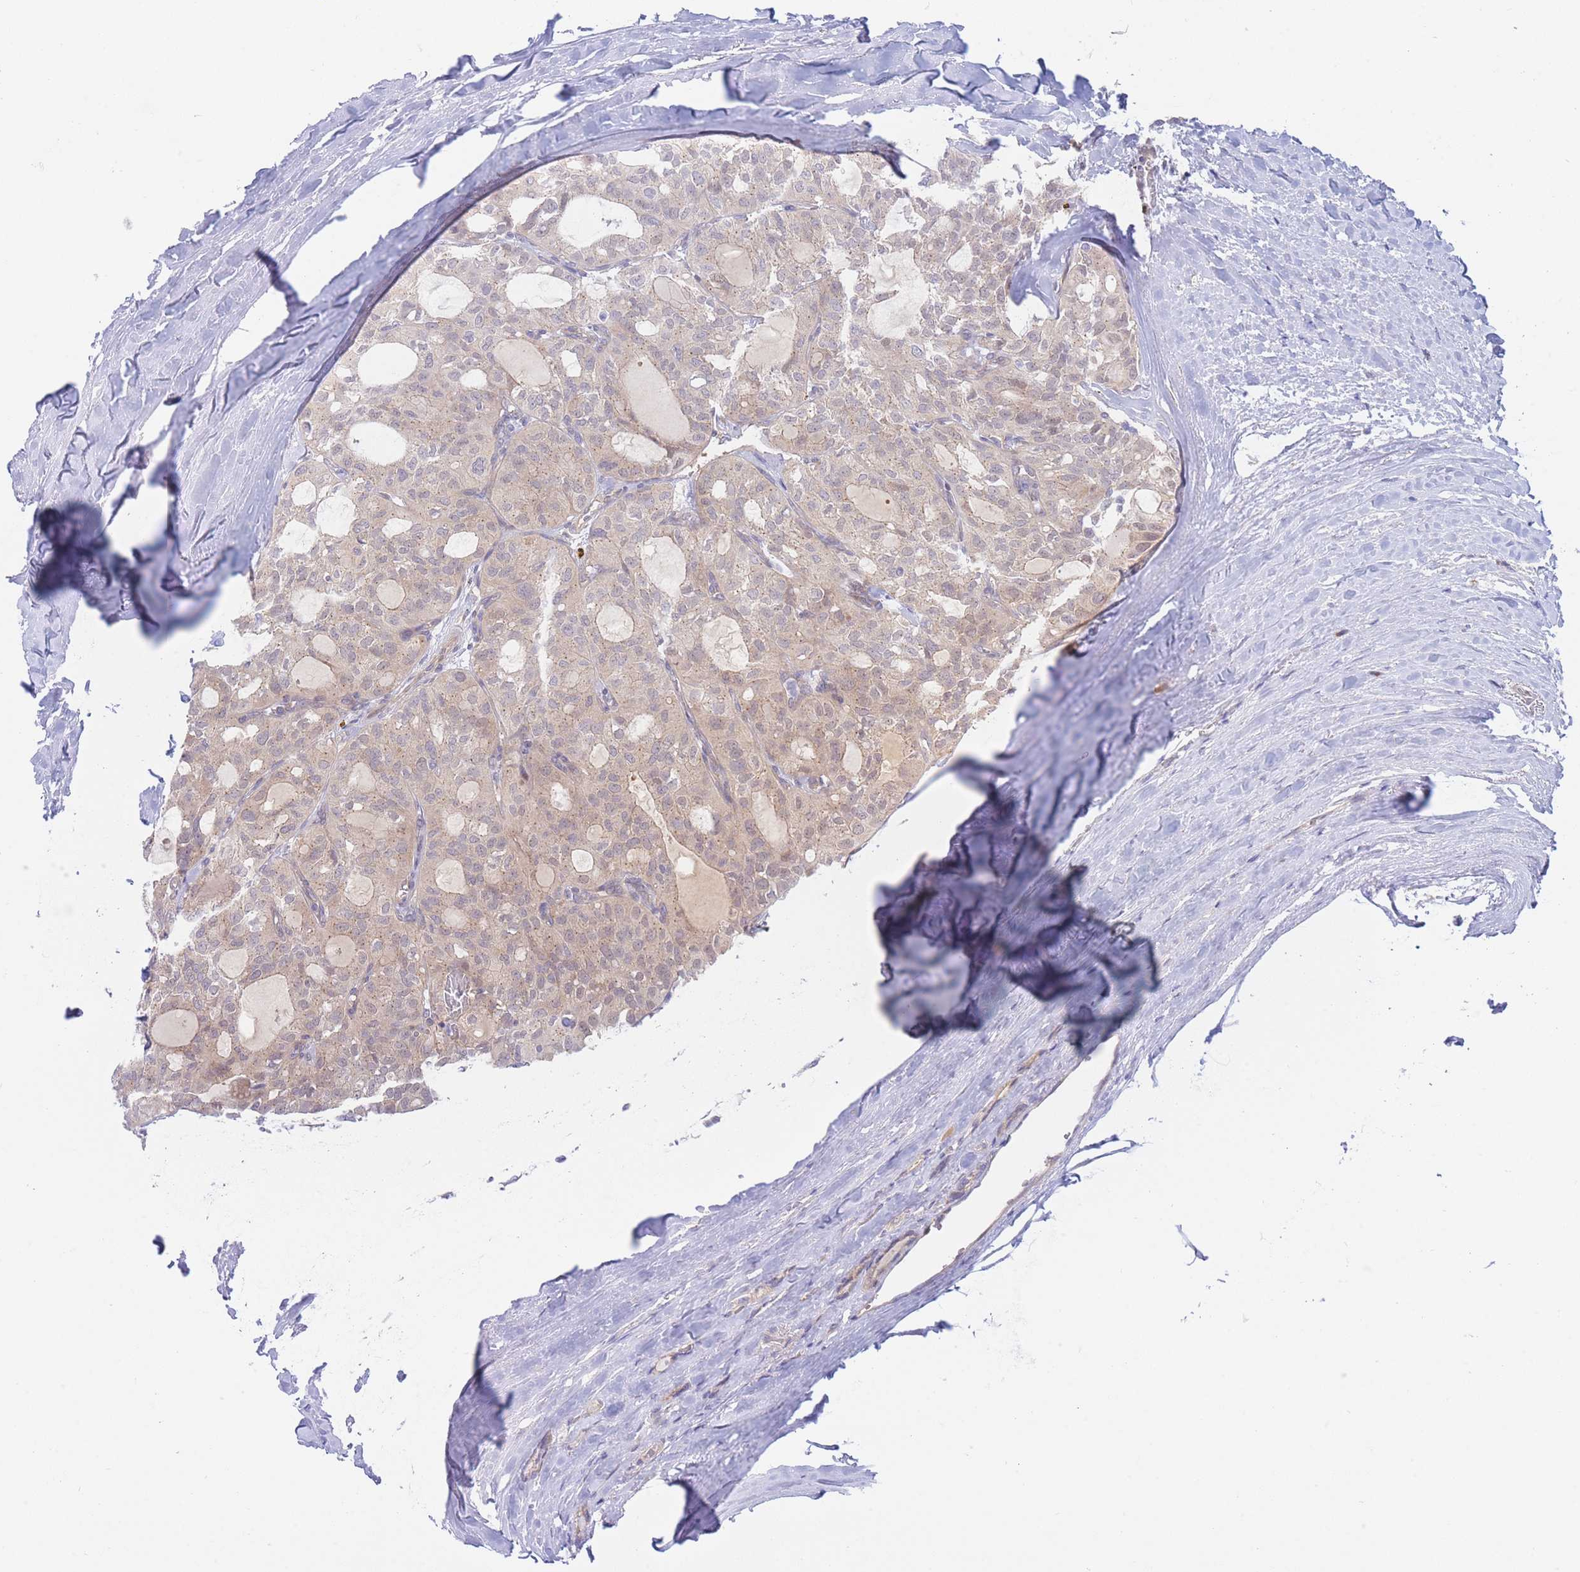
{"staining": {"intensity": "weak", "quantity": "<25%", "location": "cytoplasmic/membranous"}, "tissue": "thyroid cancer", "cell_type": "Tumor cells", "image_type": "cancer", "snomed": [{"axis": "morphology", "description": "Follicular adenoma carcinoma, NOS"}, {"axis": "topography", "description": "Thyroid gland"}], "caption": "A high-resolution image shows immunohistochemistry (IHC) staining of thyroid cancer, which demonstrates no significant expression in tumor cells. Brightfield microscopy of immunohistochemistry stained with DAB (brown) and hematoxylin (blue), captured at high magnification.", "gene": "APOL4", "patient": {"sex": "male", "age": 75}}